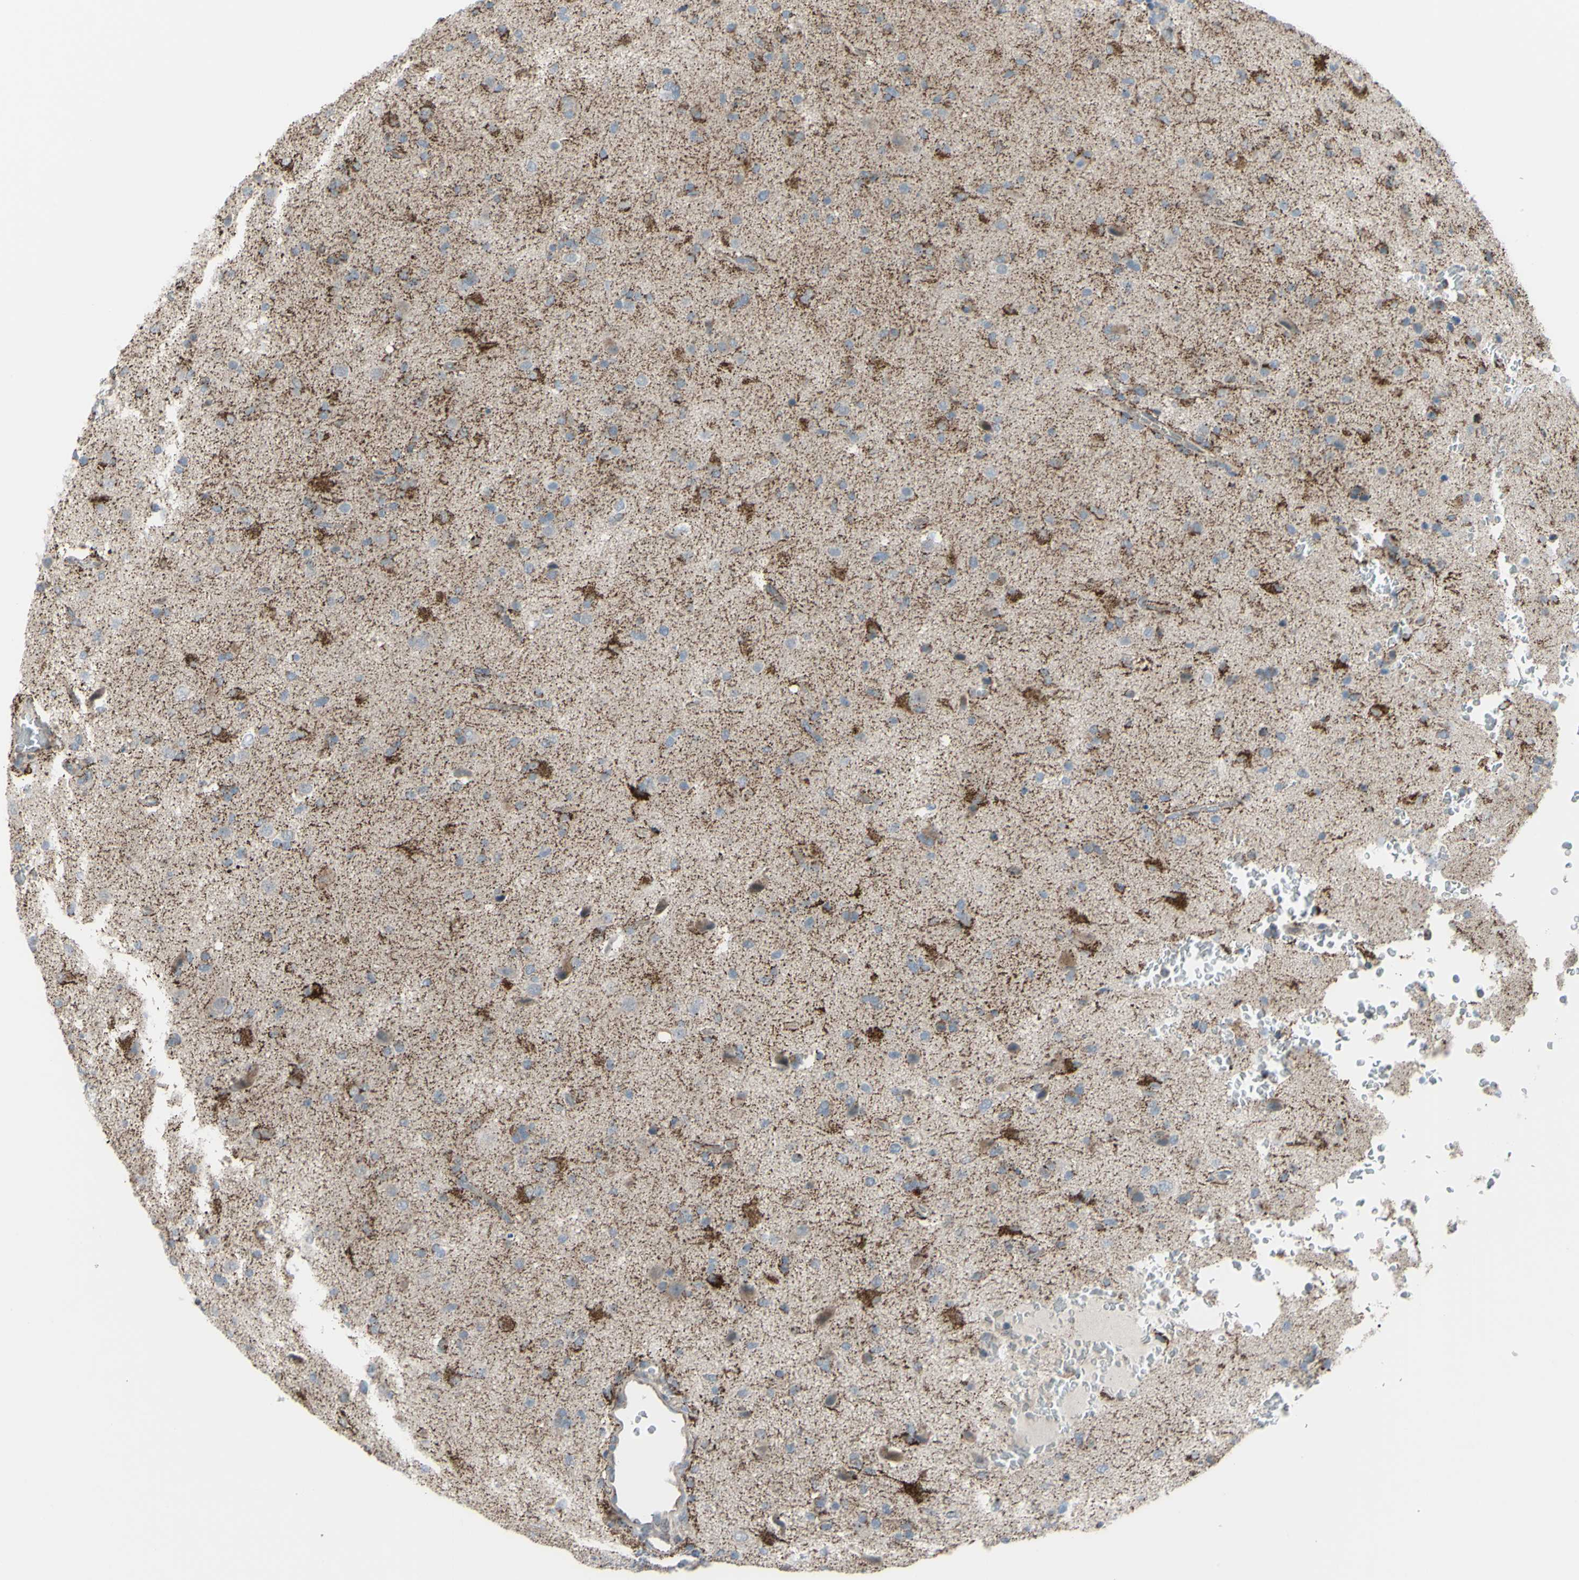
{"staining": {"intensity": "weak", "quantity": "25%-75%", "location": "cytoplasmic/membranous"}, "tissue": "glioma", "cell_type": "Tumor cells", "image_type": "cancer", "snomed": [{"axis": "morphology", "description": "Glioma, malignant, High grade"}, {"axis": "topography", "description": "Brain"}], "caption": "There is low levels of weak cytoplasmic/membranous expression in tumor cells of malignant glioma (high-grade), as demonstrated by immunohistochemical staining (brown color).", "gene": "GLT8D1", "patient": {"sex": "male", "age": 71}}